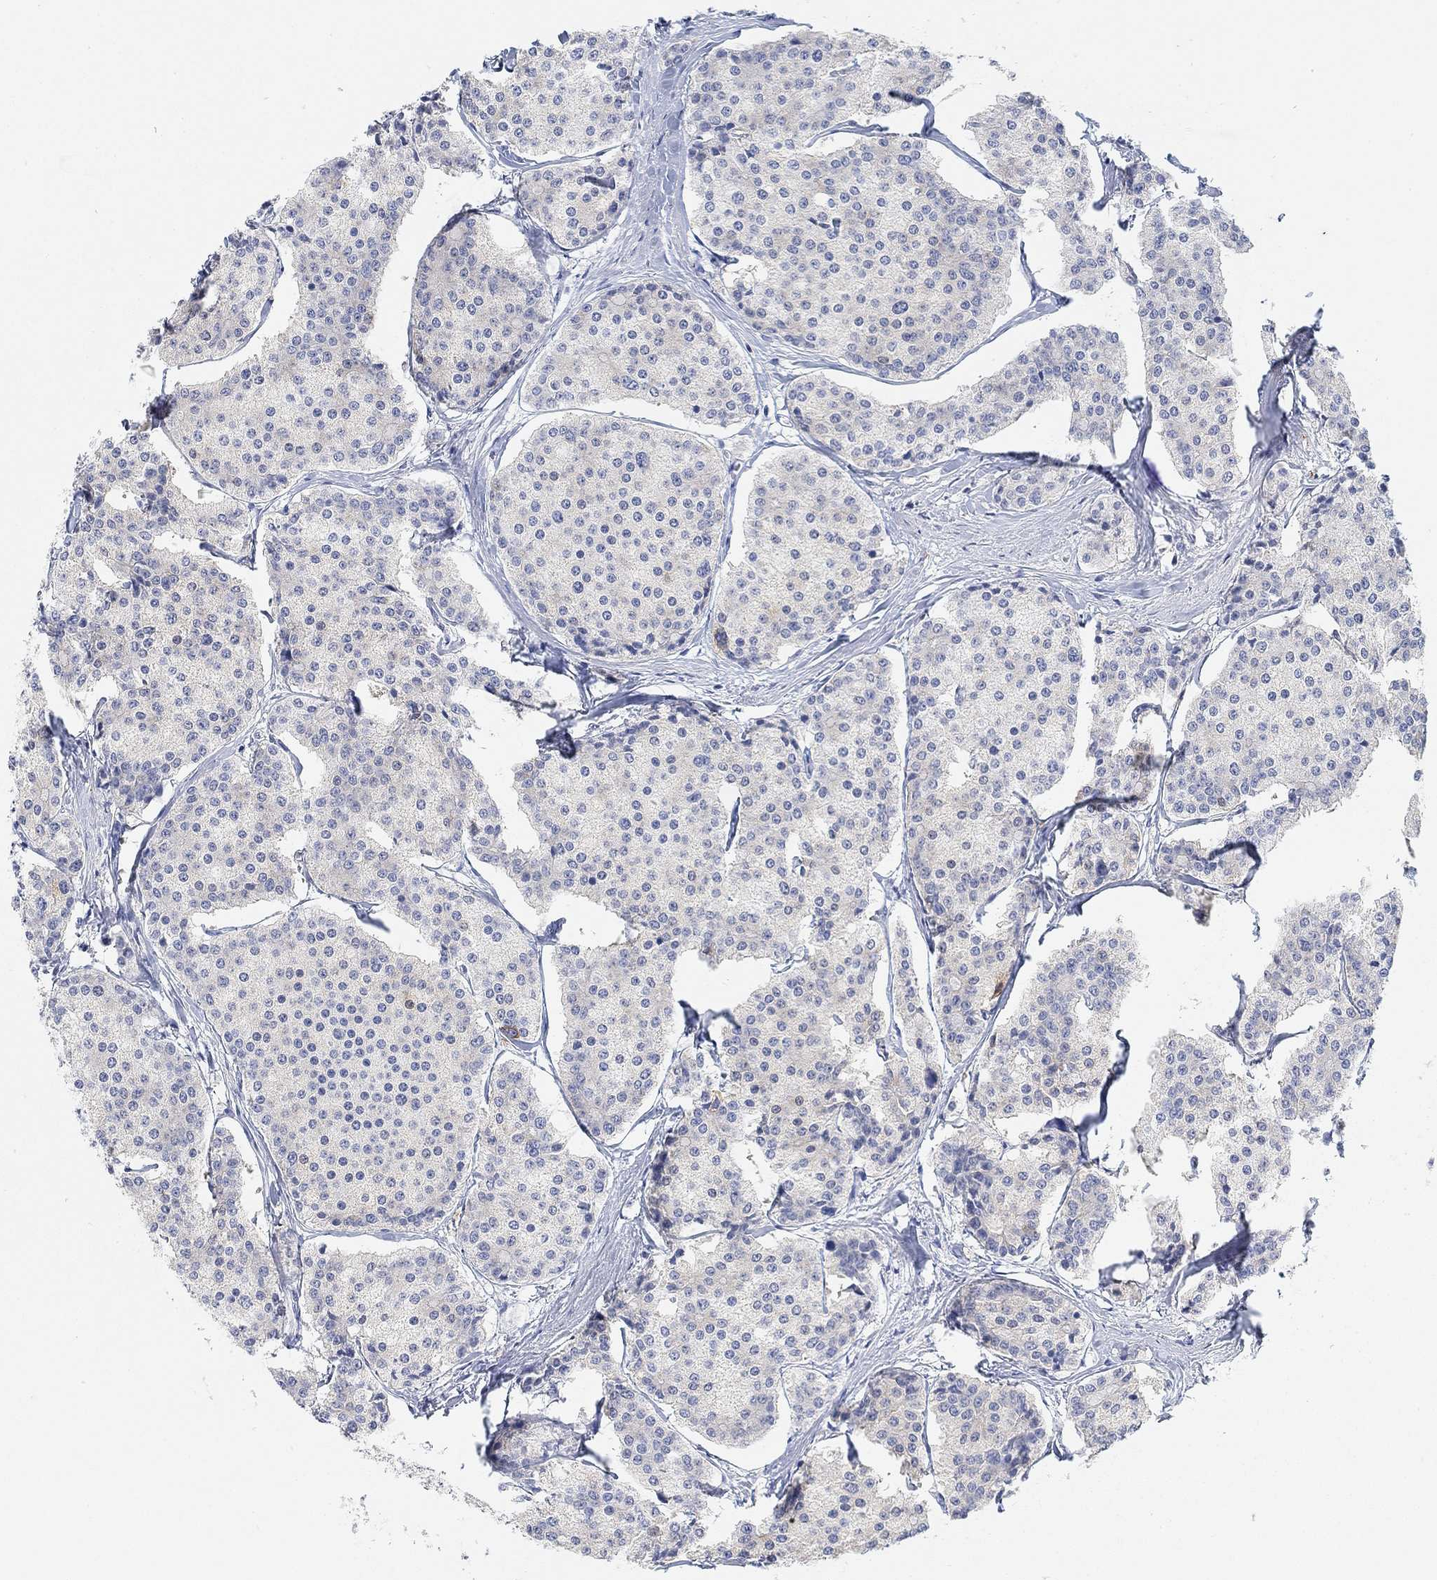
{"staining": {"intensity": "negative", "quantity": "none", "location": "none"}, "tissue": "carcinoid", "cell_type": "Tumor cells", "image_type": "cancer", "snomed": [{"axis": "morphology", "description": "Carcinoid, malignant, NOS"}, {"axis": "topography", "description": "Small intestine"}], "caption": "DAB immunohistochemical staining of human carcinoid shows no significant expression in tumor cells.", "gene": "VAT1L", "patient": {"sex": "female", "age": 65}}